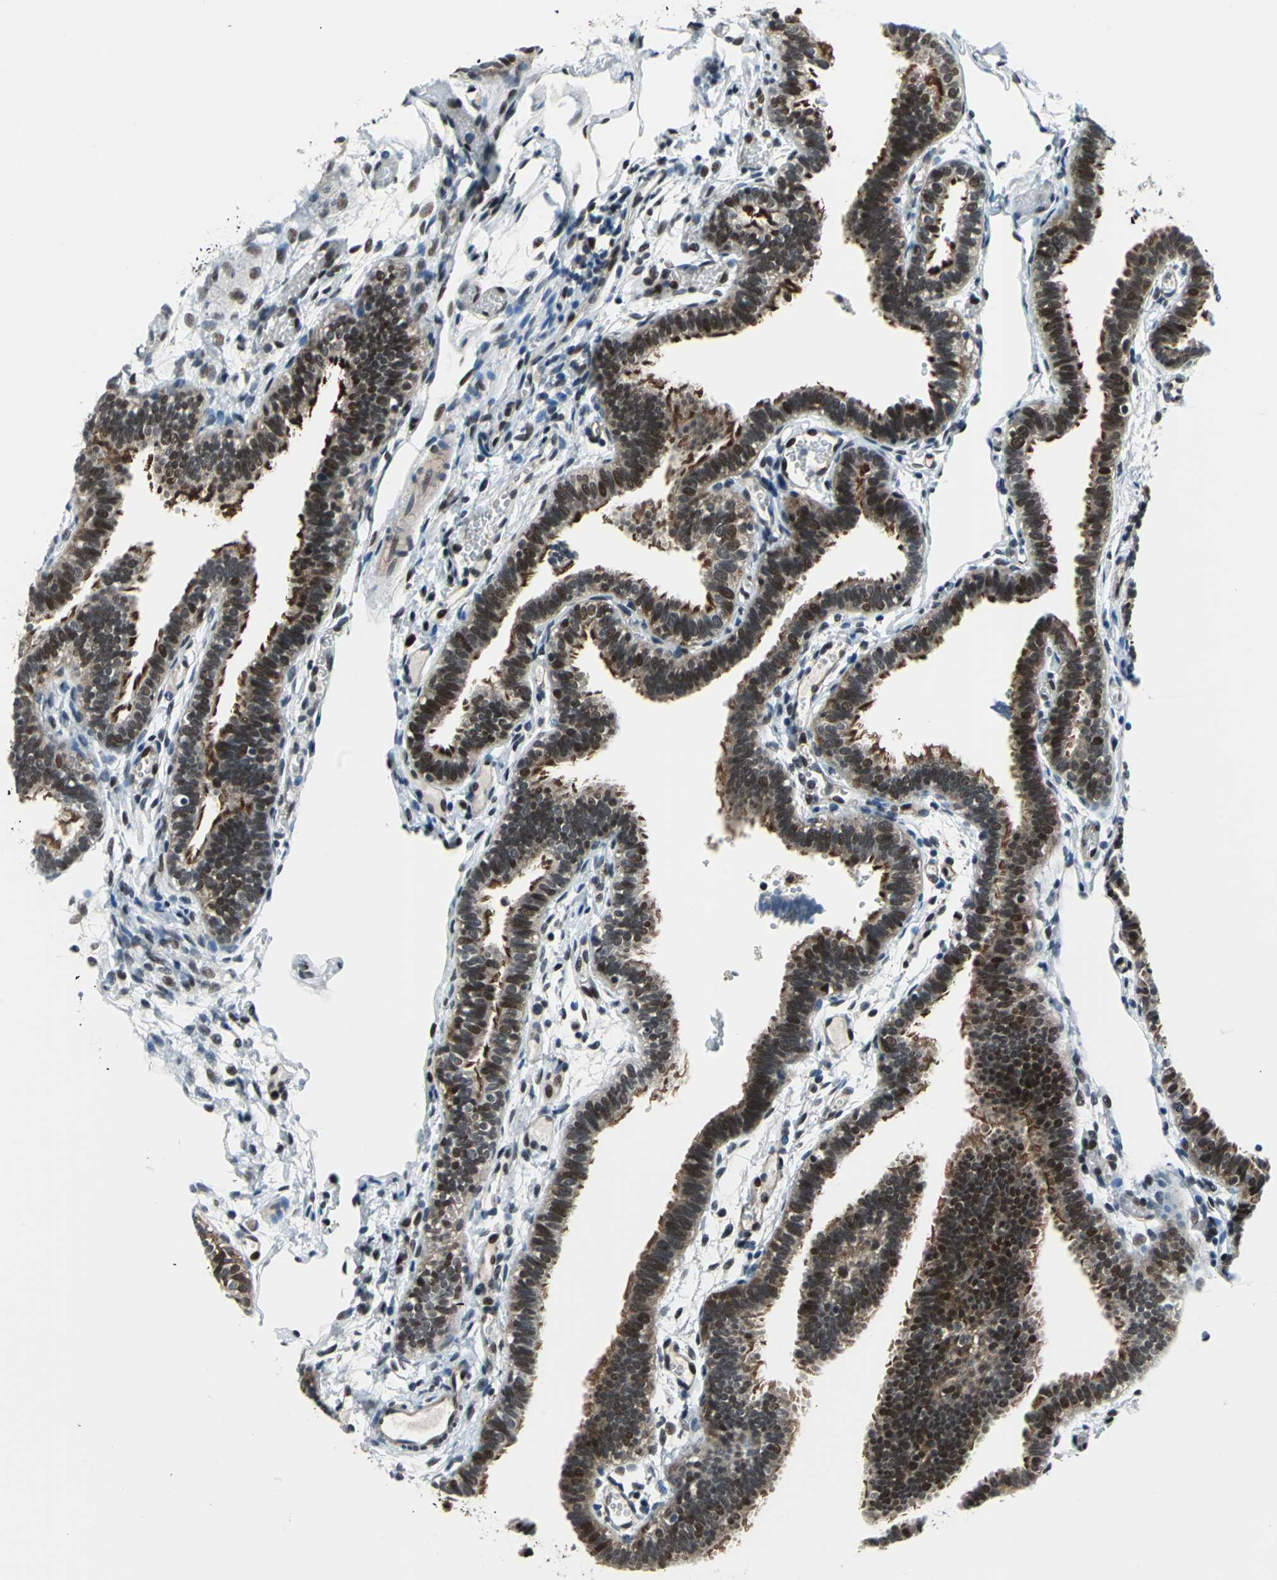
{"staining": {"intensity": "strong", "quantity": ">75%", "location": "cytoplasmic/membranous,nuclear"}, "tissue": "fallopian tube", "cell_type": "Glandular cells", "image_type": "normal", "snomed": [{"axis": "morphology", "description": "Normal tissue, NOS"}, {"axis": "topography", "description": "Fallopian tube"}], "caption": "Brown immunohistochemical staining in unremarkable fallopian tube displays strong cytoplasmic/membranous,nuclear expression in about >75% of glandular cells.", "gene": "POLR3K", "patient": {"sex": "female", "age": 29}}